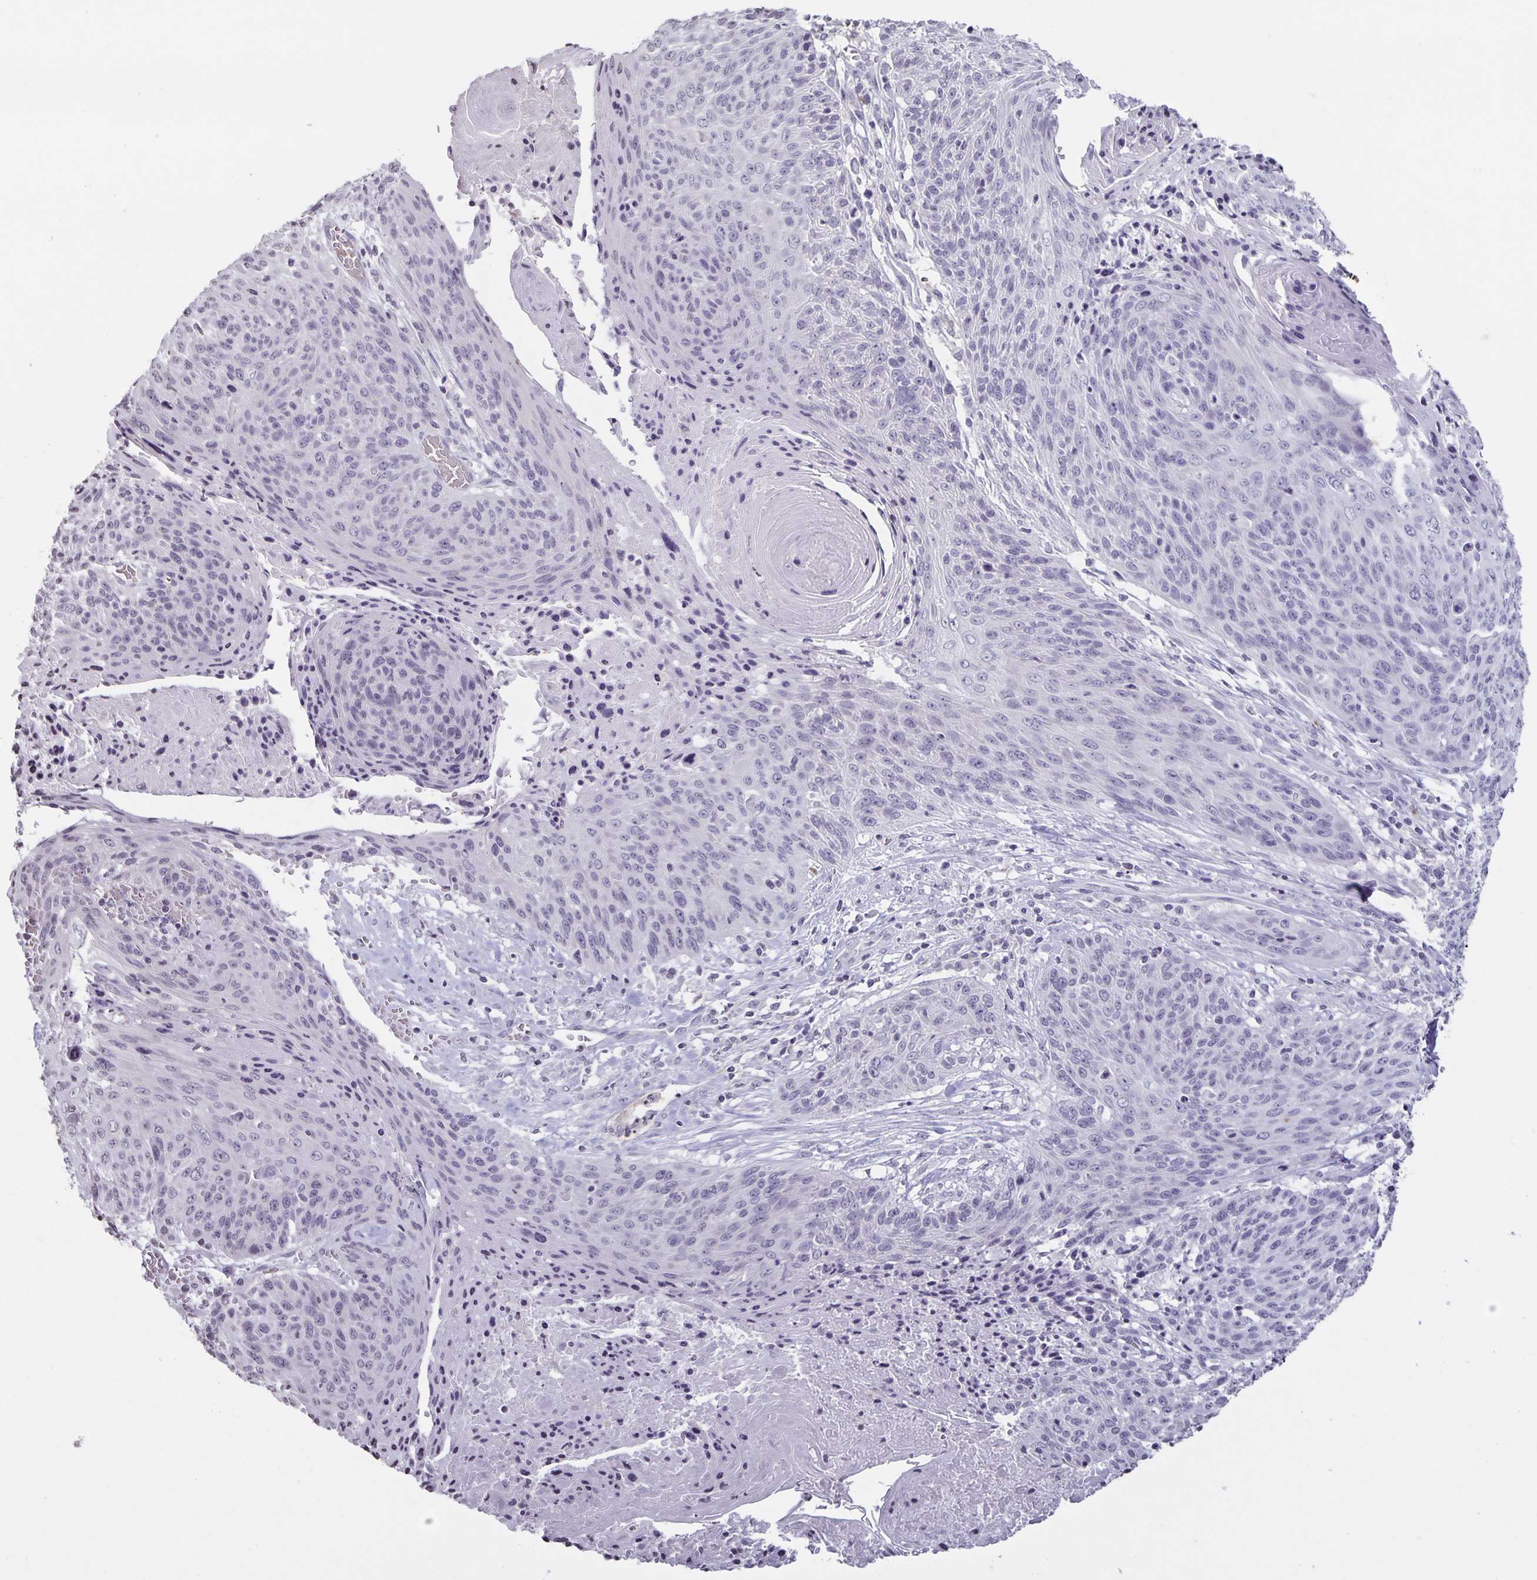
{"staining": {"intensity": "negative", "quantity": "none", "location": "none"}, "tissue": "cervical cancer", "cell_type": "Tumor cells", "image_type": "cancer", "snomed": [{"axis": "morphology", "description": "Squamous cell carcinoma, NOS"}, {"axis": "topography", "description": "Cervix"}], "caption": "Immunohistochemistry (IHC) image of neoplastic tissue: squamous cell carcinoma (cervical) stained with DAB (3,3'-diaminobenzidine) reveals no significant protein positivity in tumor cells.", "gene": "AQP4", "patient": {"sex": "female", "age": 45}}